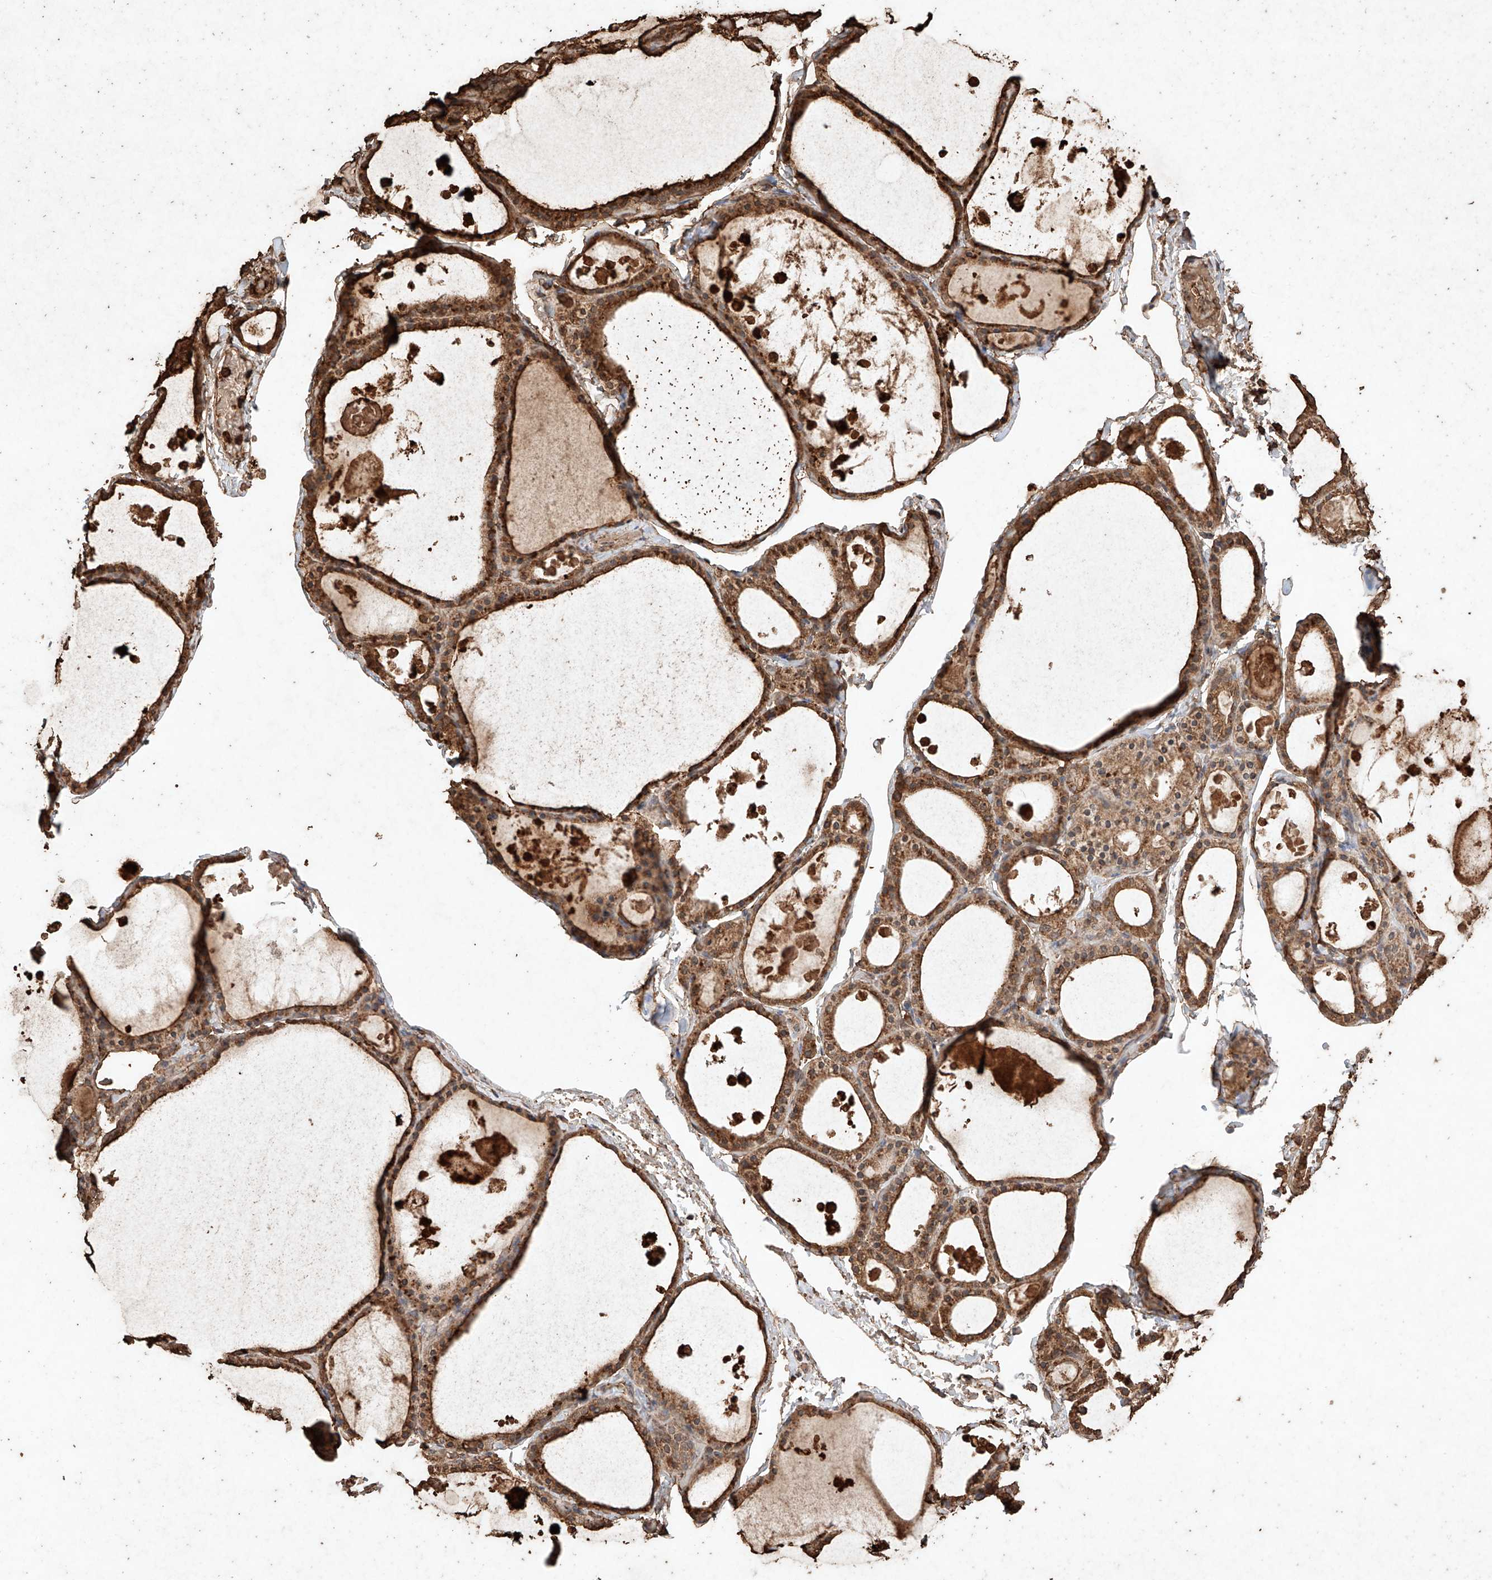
{"staining": {"intensity": "strong", "quantity": ">75%", "location": "cytoplasmic/membranous"}, "tissue": "thyroid gland", "cell_type": "Glandular cells", "image_type": "normal", "snomed": [{"axis": "morphology", "description": "Normal tissue, NOS"}, {"axis": "topography", "description": "Thyroid gland"}], "caption": "This micrograph reveals benign thyroid gland stained with immunohistochemistry (IHC) to label a protein in brown. The cytoplasmic/membranous of glandular cells show strong positivity for the protein. Nuclei are counter-stained blue.", "gene": "M6PR", "patient": {"sex": "male", "age": 56}}